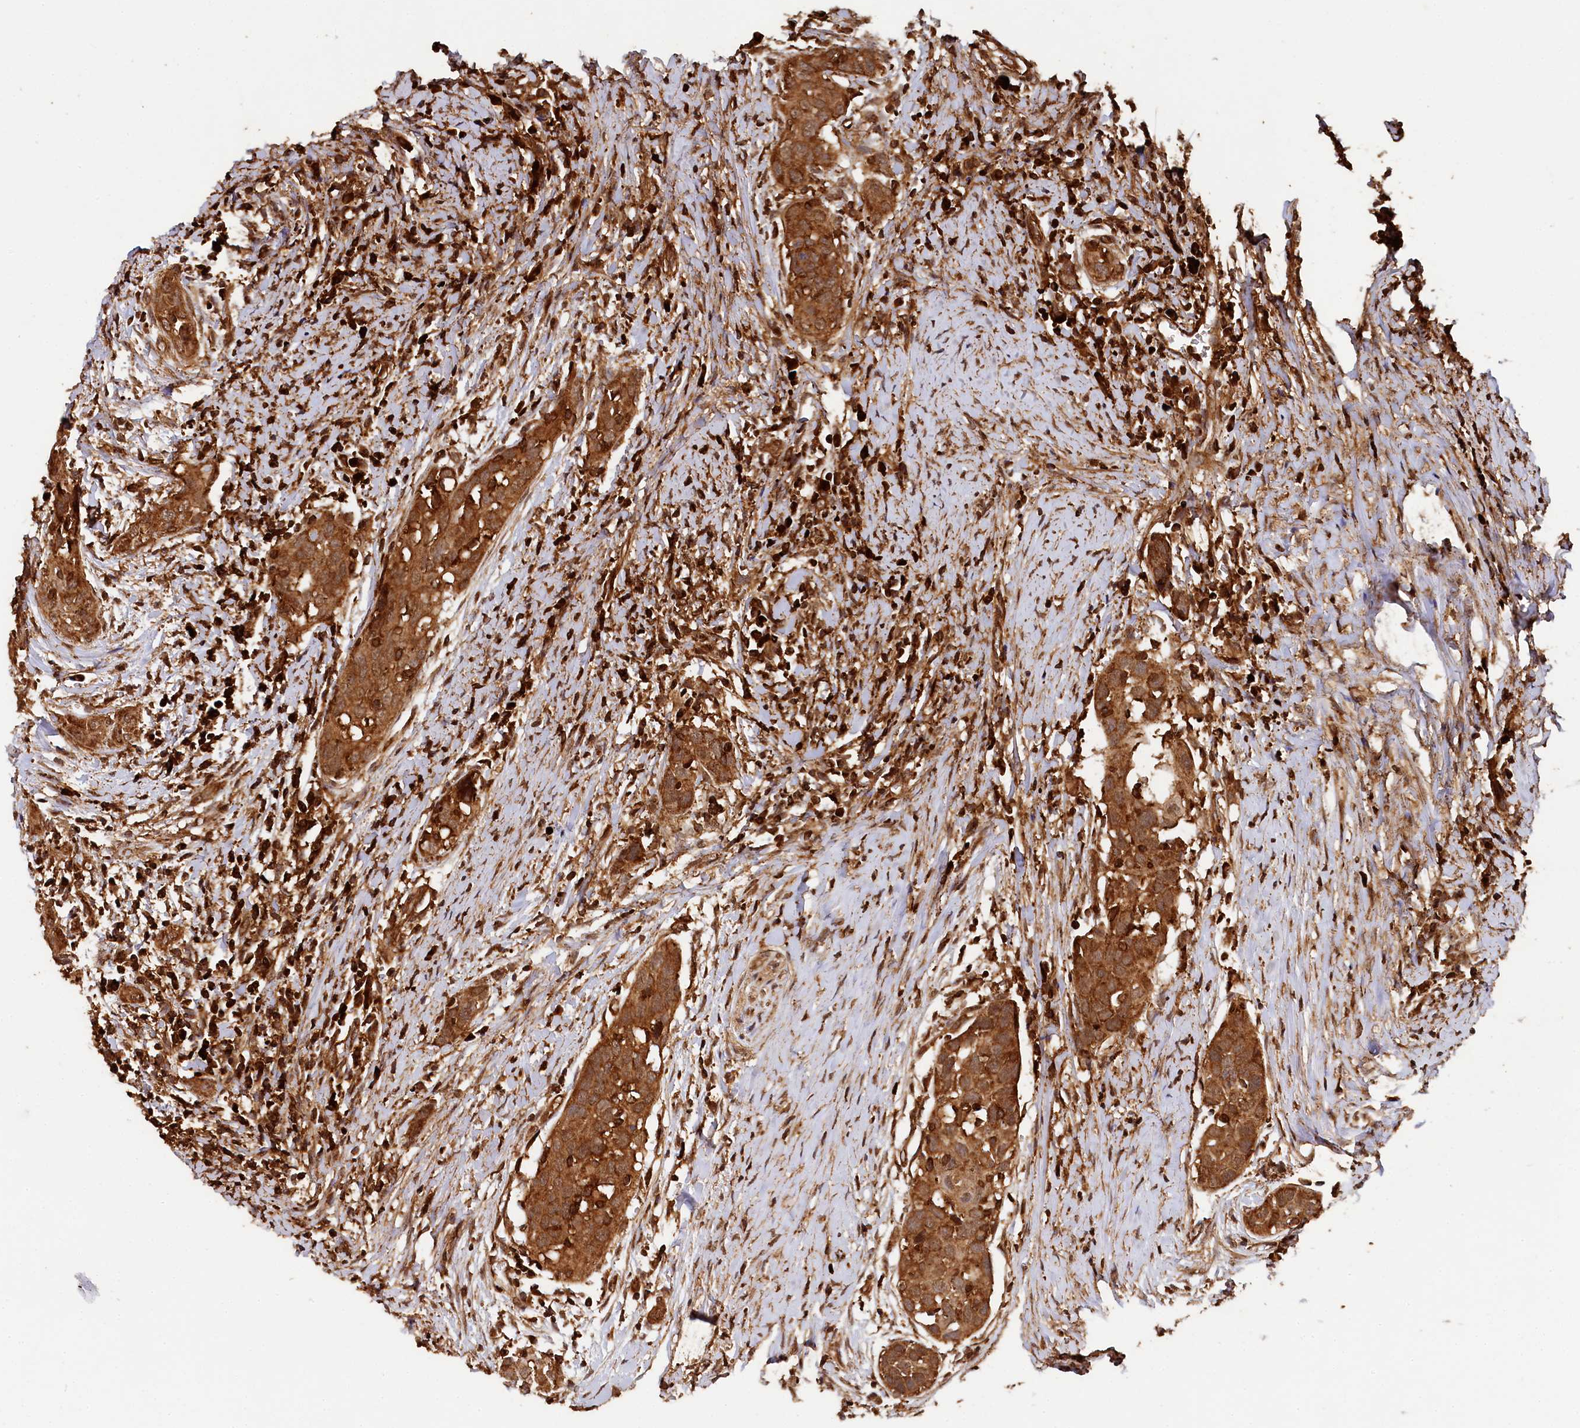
{"staining": {"intensity": "strong", "quantity": ">75%", "location": "cytoplasmic/membranous"}, "tissue": "head and neck cancer", "cell_type": "Tumor cells", "image_type": "cancer", "snomed": [{"axis": "morphology", "description": "Squamous cell carcinoma, NOS"}, {"axis": "topography", "description": "Oral tissue"}, {"axis": "topography", "description": "Head-Neck"}], "caption": "Head and neck squamous cell carcinoma stained with a brown dye displays strong cytoplasmic/membranous positive staining in about >75% of tumor cells.", "gene": "STUB1", "patient": {"sex": "female", "age": 50}}